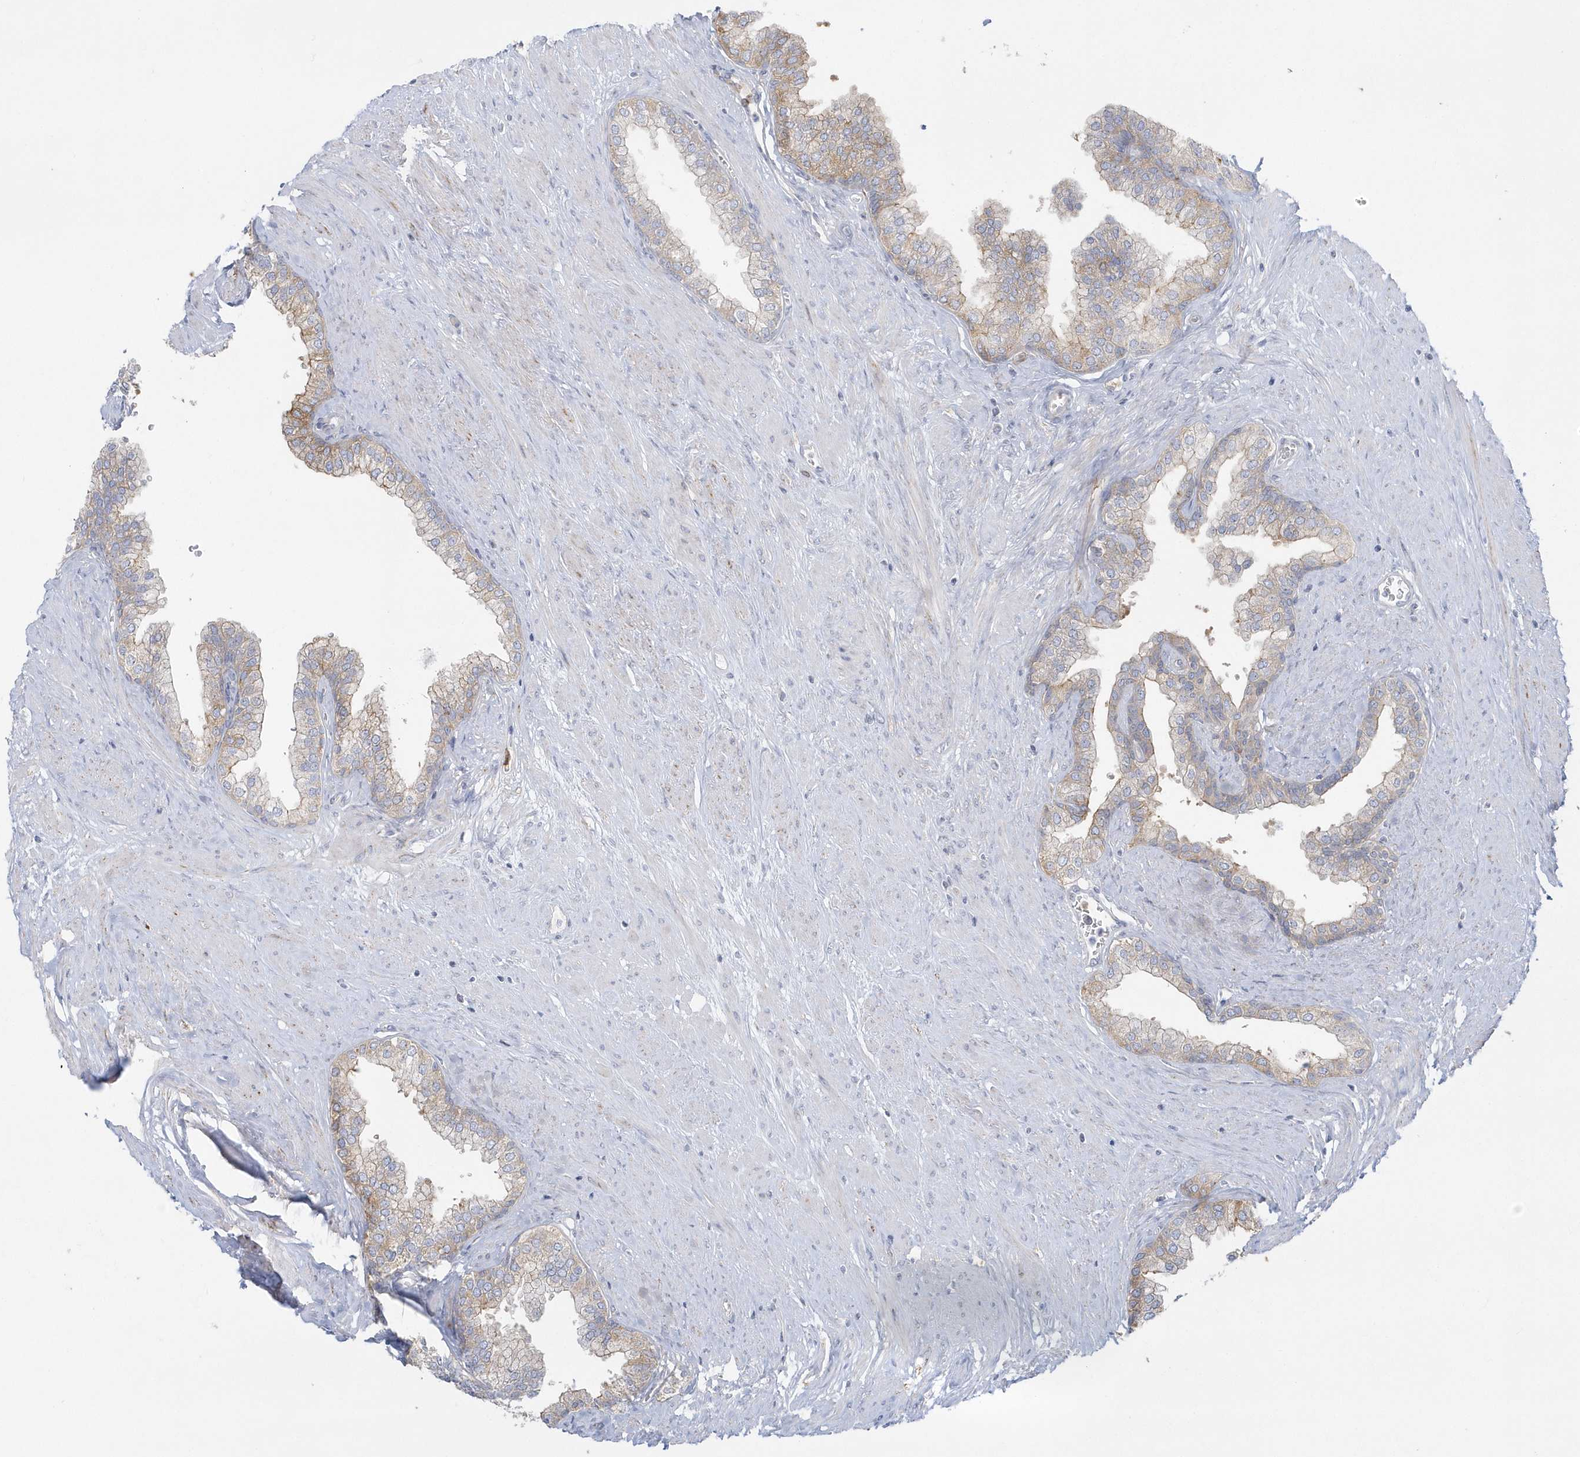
{"staining": {"intensity": "moderate", "quantity": "25%-75%", "location": "cytoplasmic/membranous"}, "tissue": "prostate", "cell_type": "Glandular cells", "image_type": "normal", "snomed": [{"axis": "morphology", "description": "Normal tissue, NOS"}, {"axis": "morphology", "description": "Urothelial carcinoma, Low grade"}, {"axis": "topography", "description": "Urinary bladder"}, {"axis": "topography", "description": "Prostate"}], "caption": "Prostate stained for a protein shows moderate cytoplasmic/membranous positivity in glandular cells. Ihc stains the protein of interest in brown and the nuclei are stained blue.", "gene": "DNAJC18", "patient": {"sex": "male", "age": 60}}